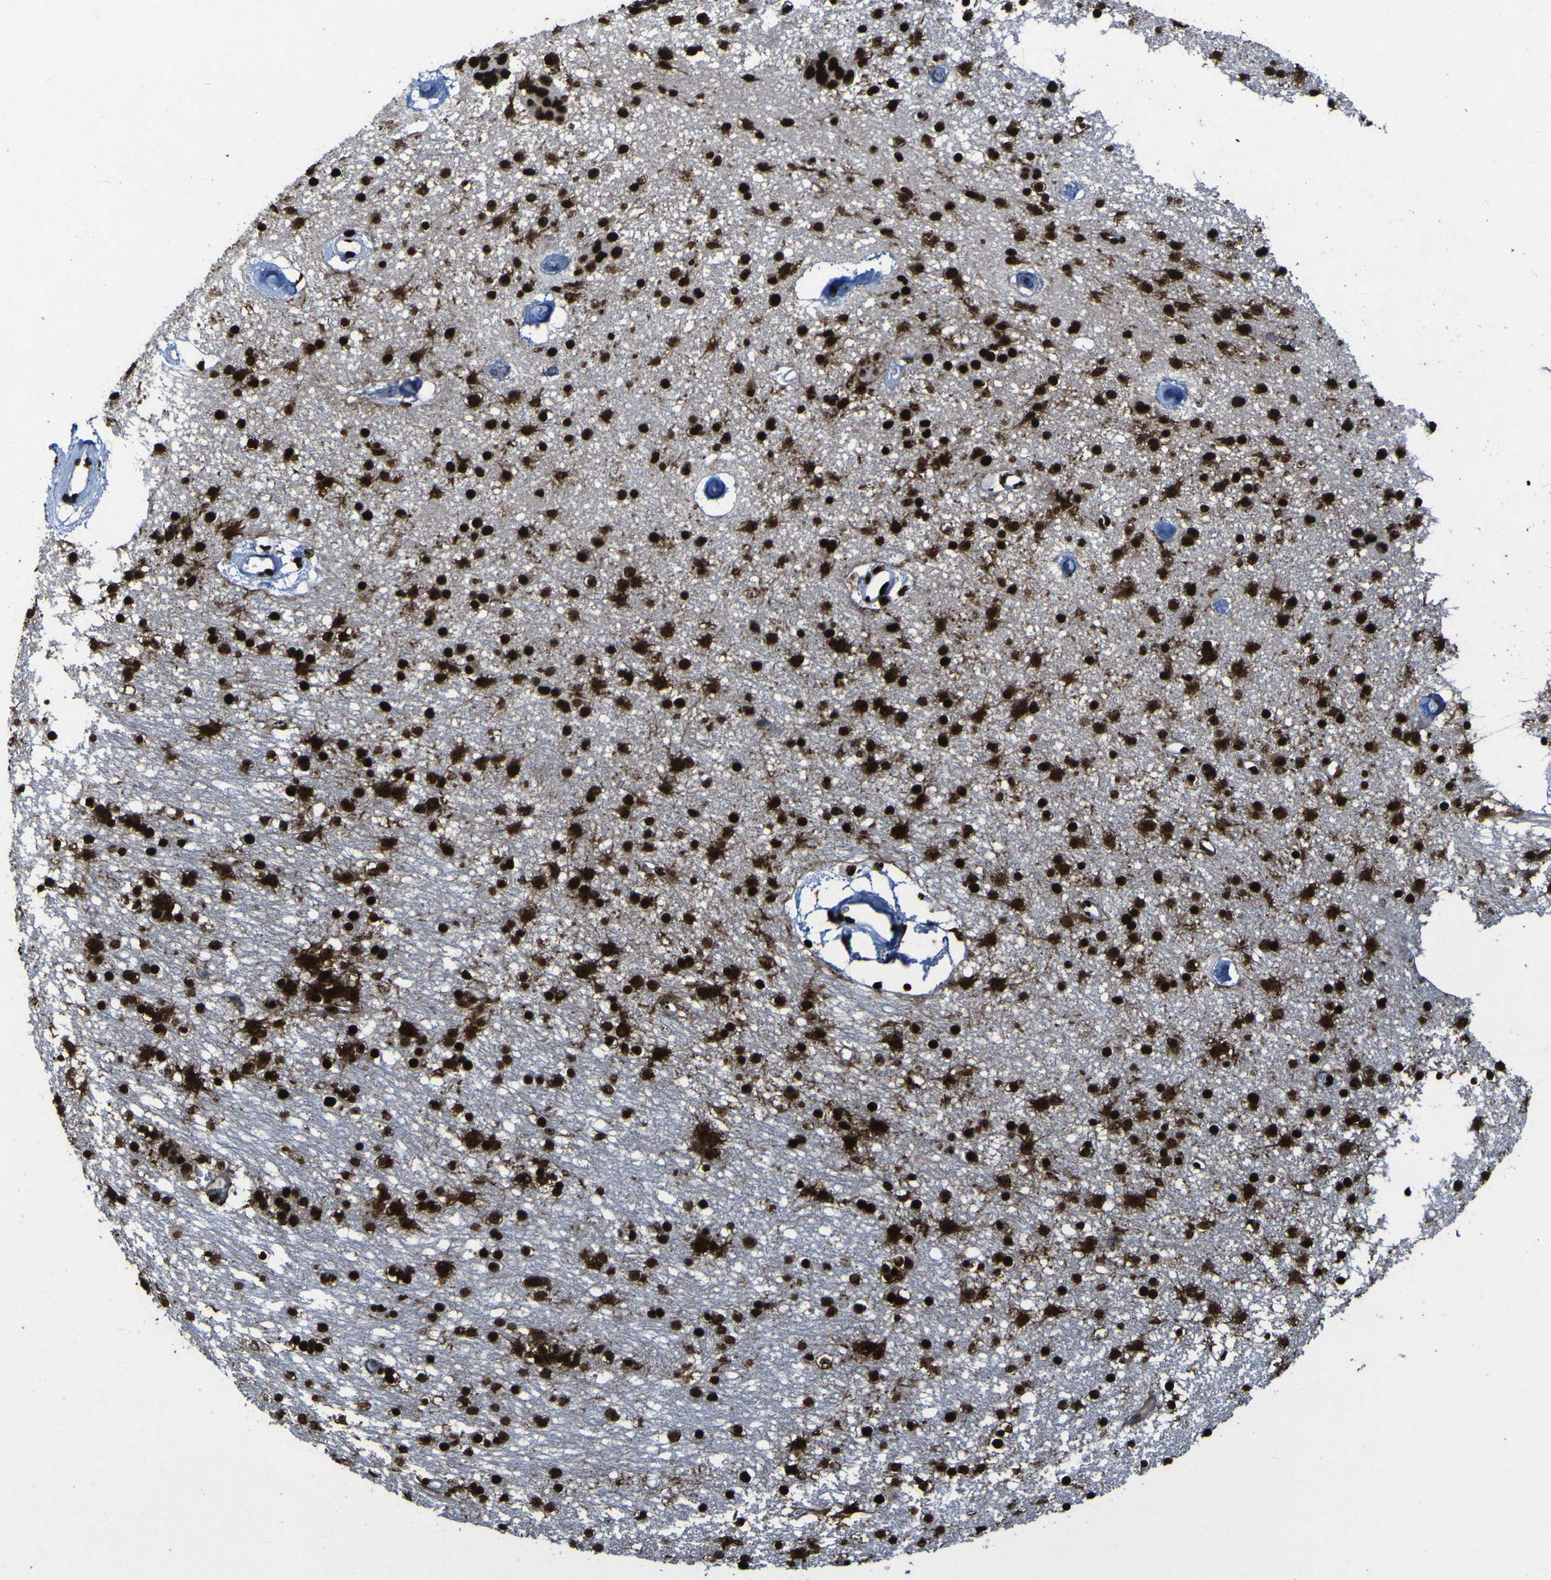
{"staining": {"intensity": "strong", "quantity": ">75%", "location": "nuclear"}, "tissue": "caudate", "cell_type": "Glial cells", "image_type": "normal", "snomed": [{"axis": "morphology", "description": "Normal tissue, NOS"}, {"axis": "topography", "description": "Lateral ventricle wall"}], "caption": "DAB immunohistochemical staining of unremarkable human caudate demonstrates strong nuclear protein expression in about >75% of glial cells.", "gene": "NPM1", "patient": {"sex": "female", "age": 54}}